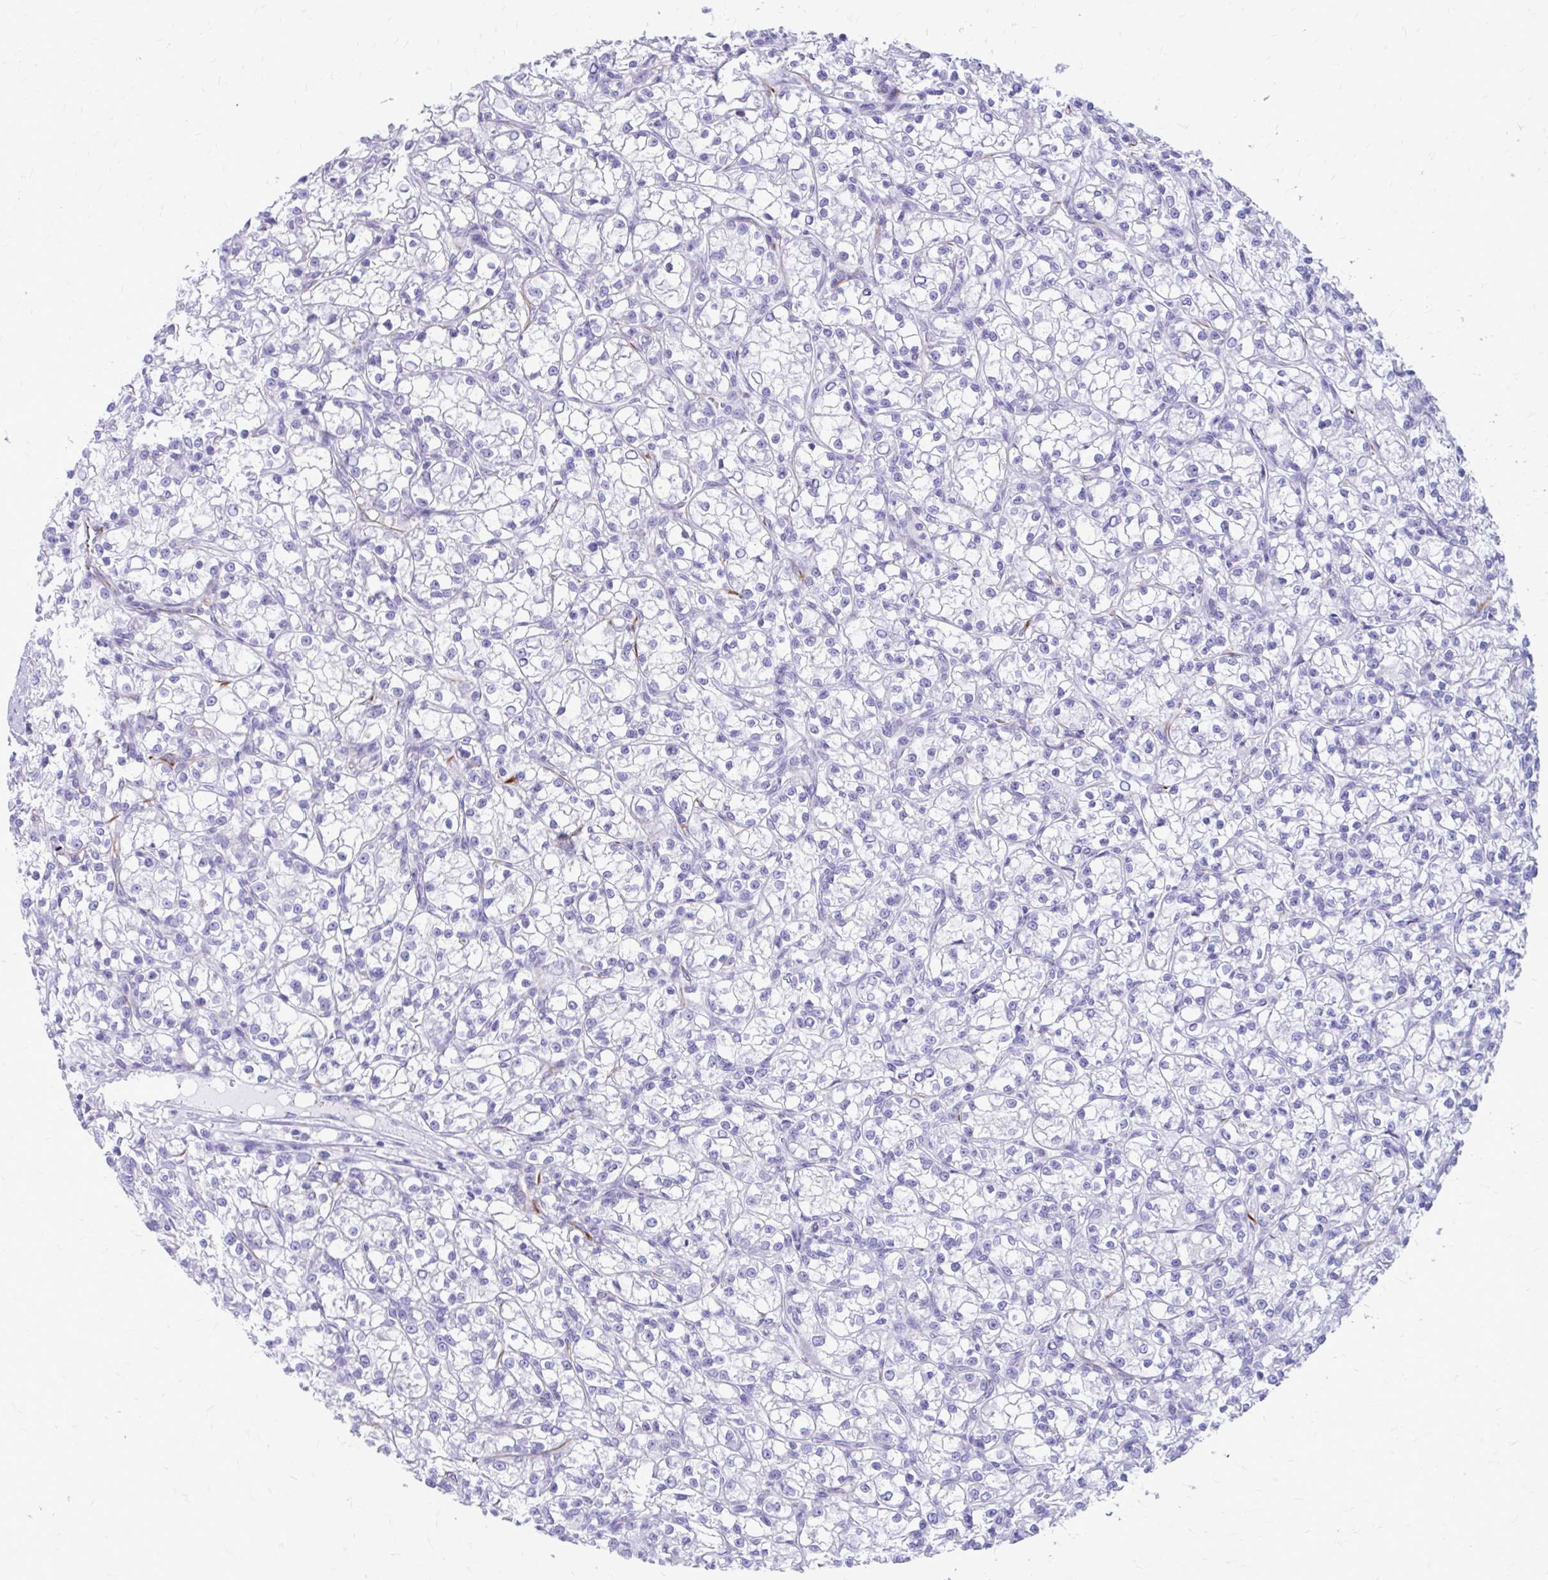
{"staining": {"intensity": "negative", "quantity": "none", "location": "none"}, "tissue": "renal cancer", "cell_type": "Tumor cells", "image_type": "cancer", "snomed": [{"axis": "morphology", "description": "Adenocarcinoma, NOS"}, {"axis": "topography", "description": "Kidney"}], "caption": "High power microscopy histopathology image of an immunohistochemistry photomicrograph of adenocarcinoma (renal), revealing no significant staining in tumor cells.", "gene": "ZNF699", "patient": {"sex": "female", "age": 59}}